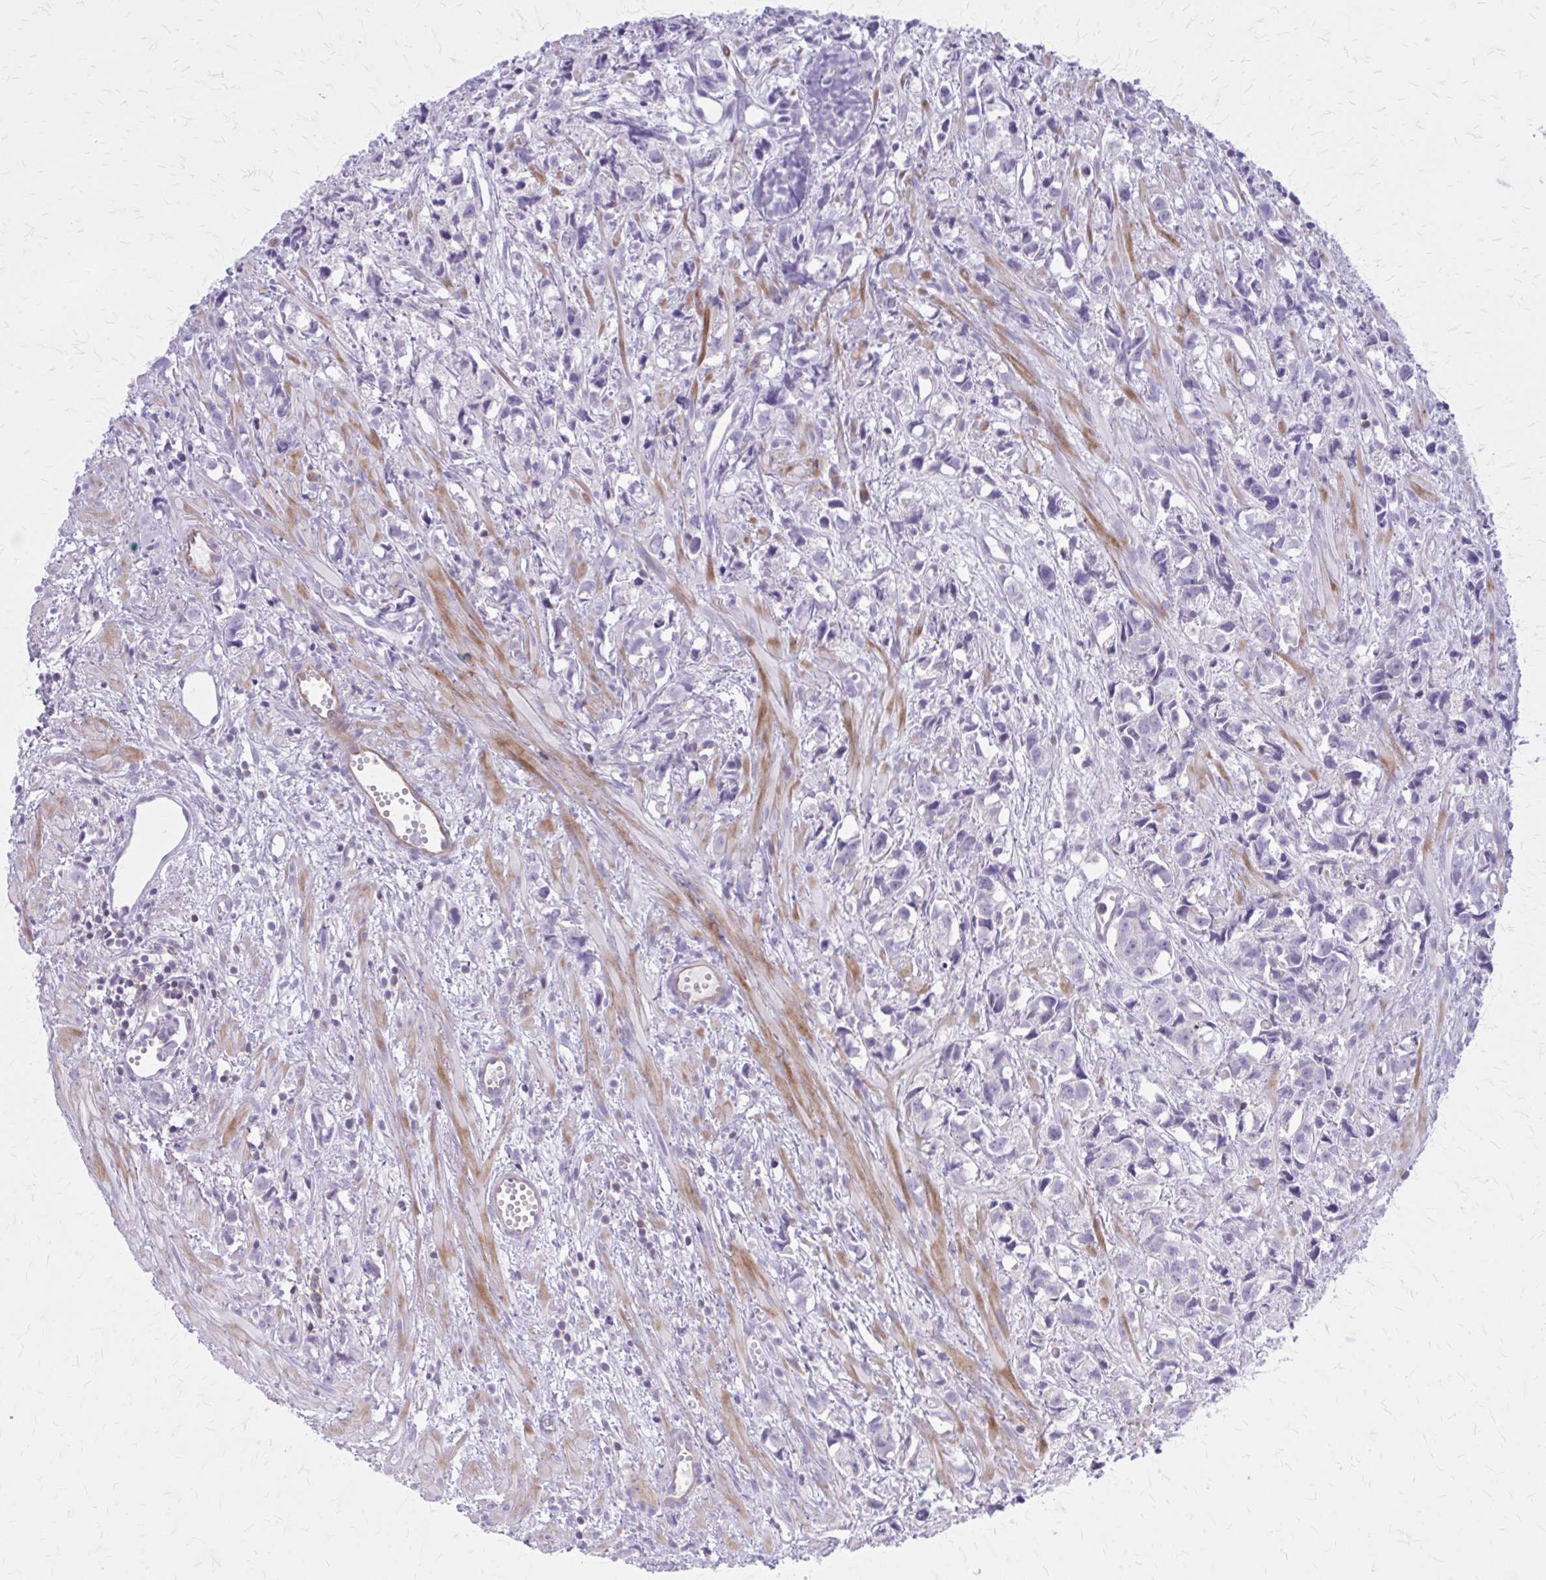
{"staining": {"intensity": "negative", "quantity": "none", "location": "none"}, "tissue": "prostate cancer", "cell_type": "Tumor cells", "image_type": "cancer", "snomed": [{"axis": "morphology", "description": "Adenocarcinoma, High grade"}, {"axis": "topography", "description": "Prostate"}], "caption": "Micrograph shows no significant protein positivity in tumor cells of prostate cancer (adenocarcinoma (high-grade)).", "gene": "PITPNM1", "patient": {"sex": "male", "age": 58}}